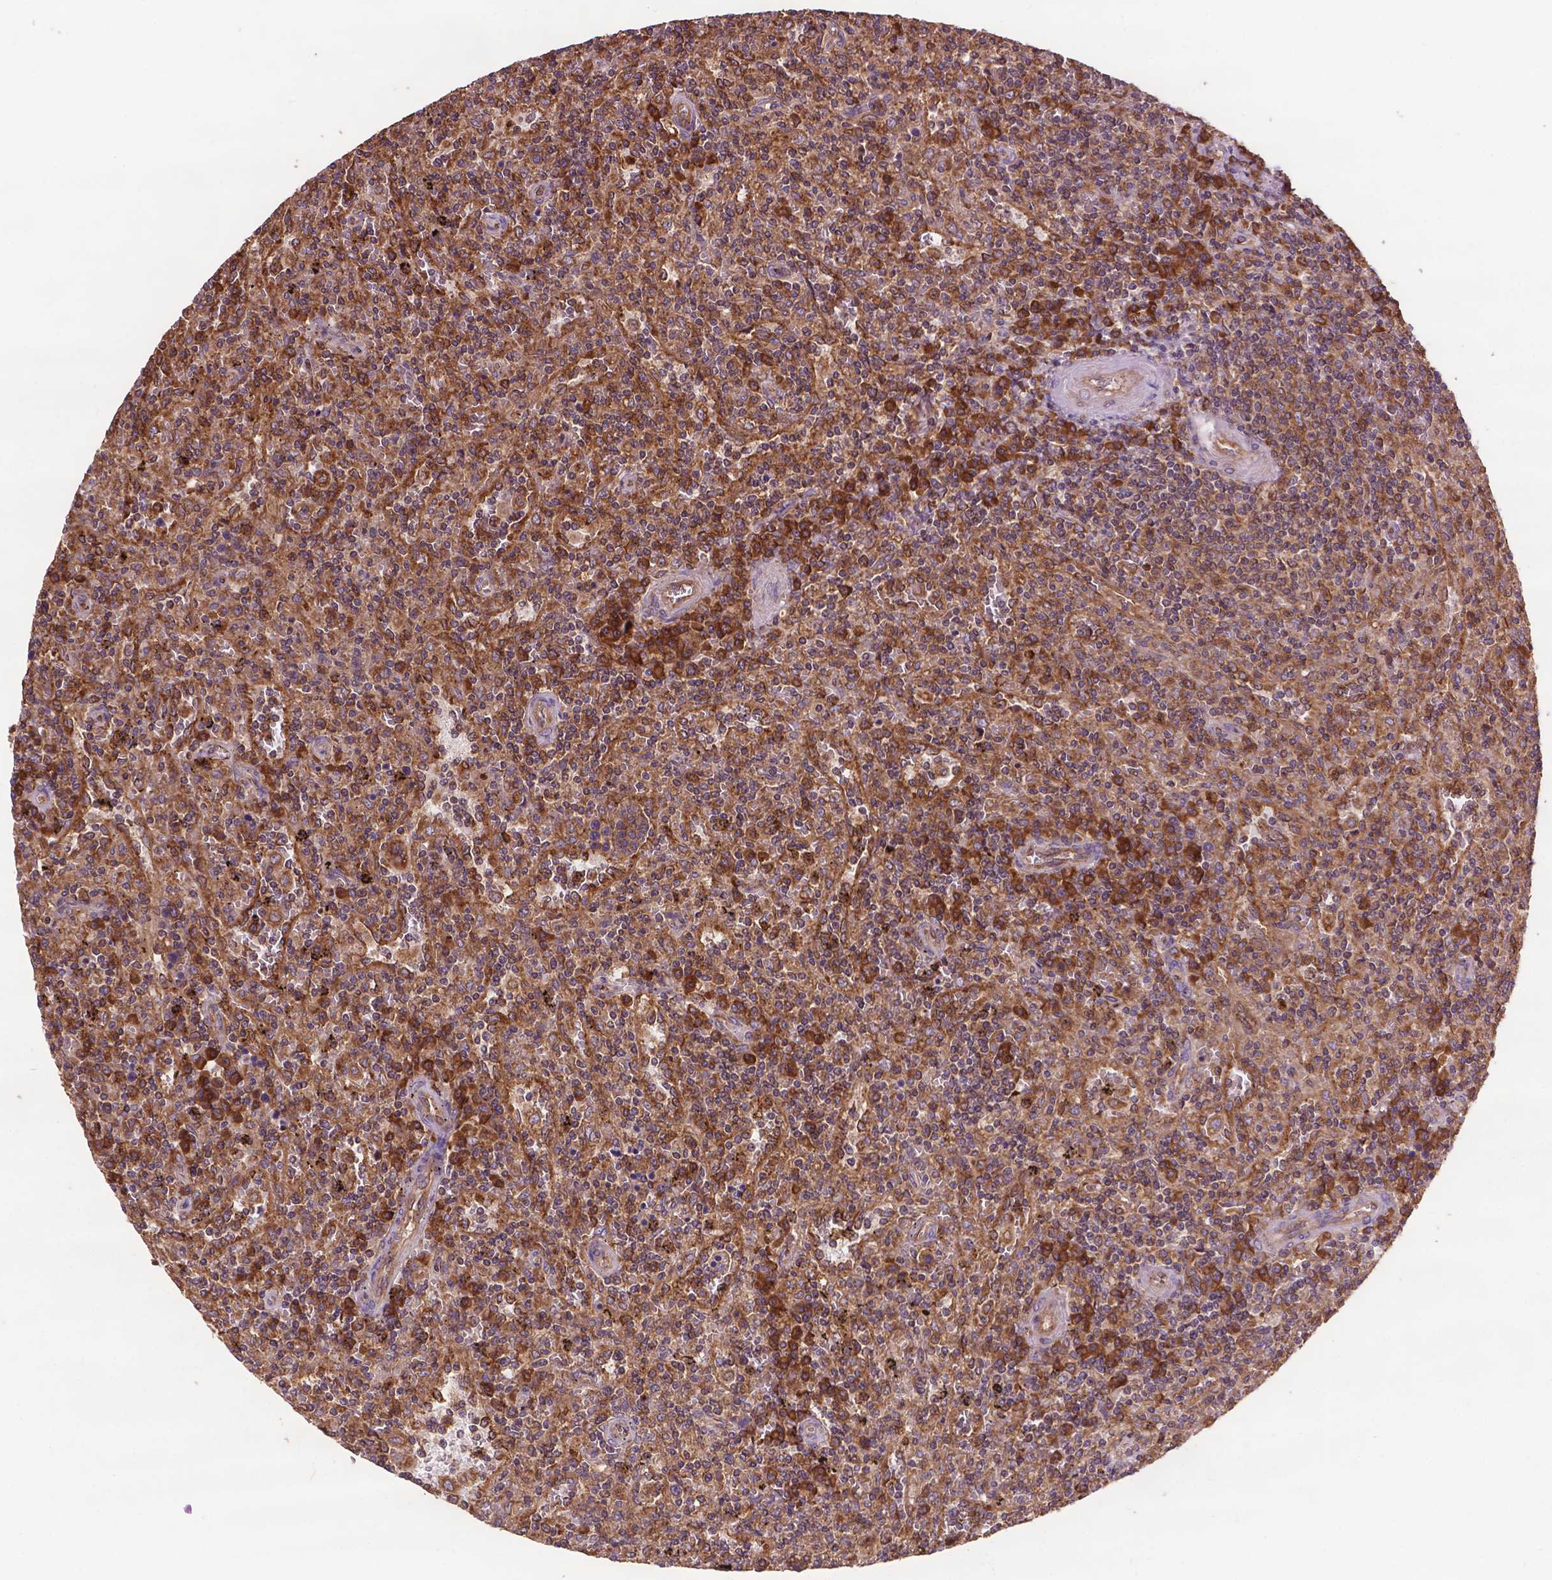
{"staining": {"intensity": "moderate", "quantity": ">75%", "location": "cytoplasmic/membranous"}, "tissue": "lymphoma", "cell_type": "Tumor cells", "image_type": "cancer", "snomed": [{"axis": "morphology", "description": "Malignant lymphoma, non-Hodgkin's type, Low grade"}, {"axis": "topography", "description": "Spleen"}], "caption": "About >75% of tumor cells in human low-grade malignant lymphoma, non-Hodgkin's type display moderate cytoplasmic/membranous protein positivity as visualized by brown immunohistochemical staining.", "gene": "CCDC71L", "patient": {"sex": "male", "age": 62}}